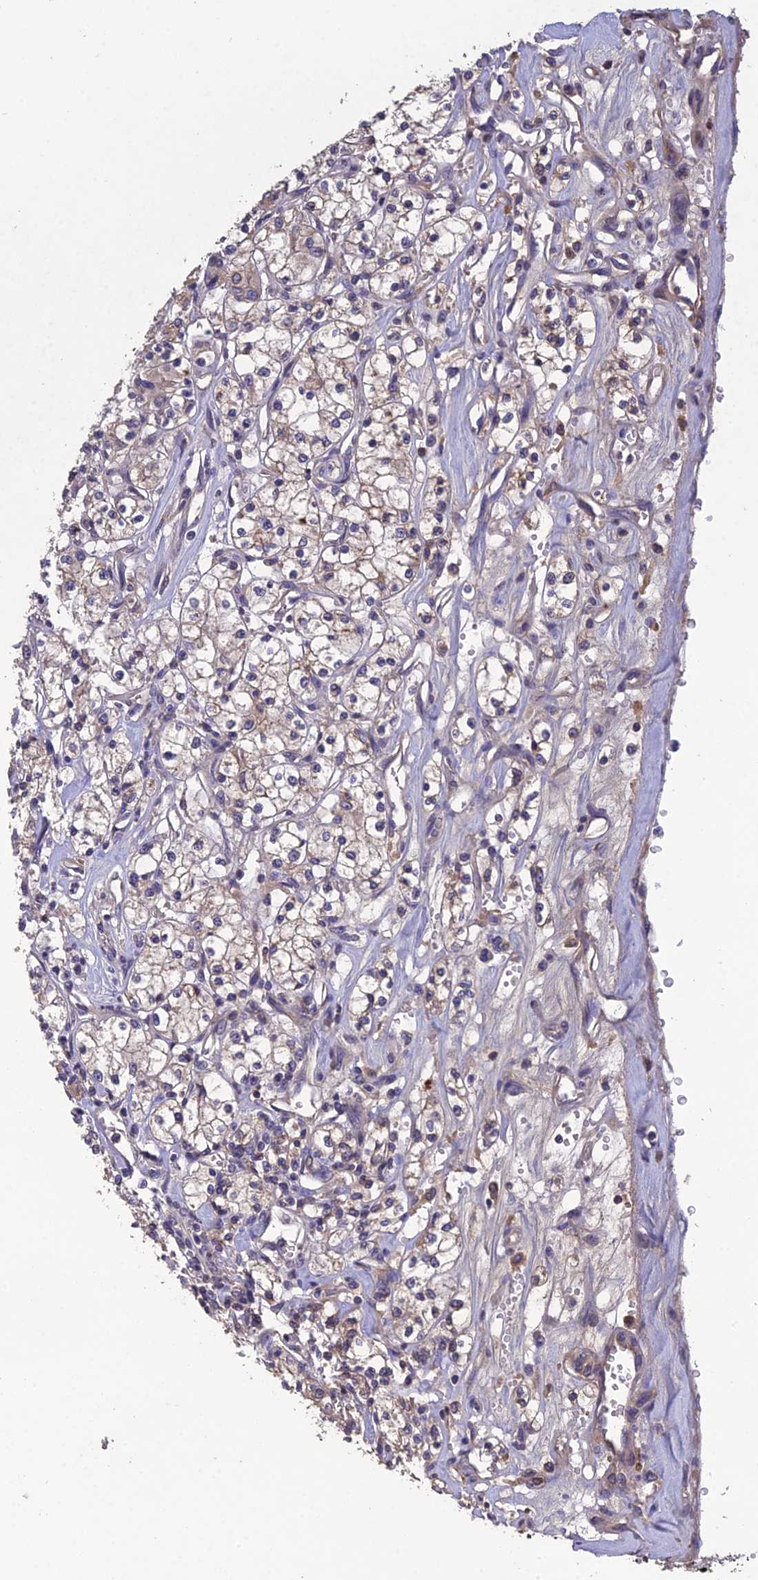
{"staining": {"intensity": "weak", "quantity": "<25%", "location": "cytoplasmic/membranous"}, "tissue": "renal cancer", "cell_type": "Tumor cells", "image_type": "cancer", "snomed": [{"axis": "morphology", "description": "Adenocarcinoma, NOS"}, {"axis": "topography", "description": "Kidney"}], "caption": "A photomicrograph of human renal cancer is negative for staining in tumor cells.", "gene": "SLC39A13", "patient": {"sex": "female", "age": 59}}